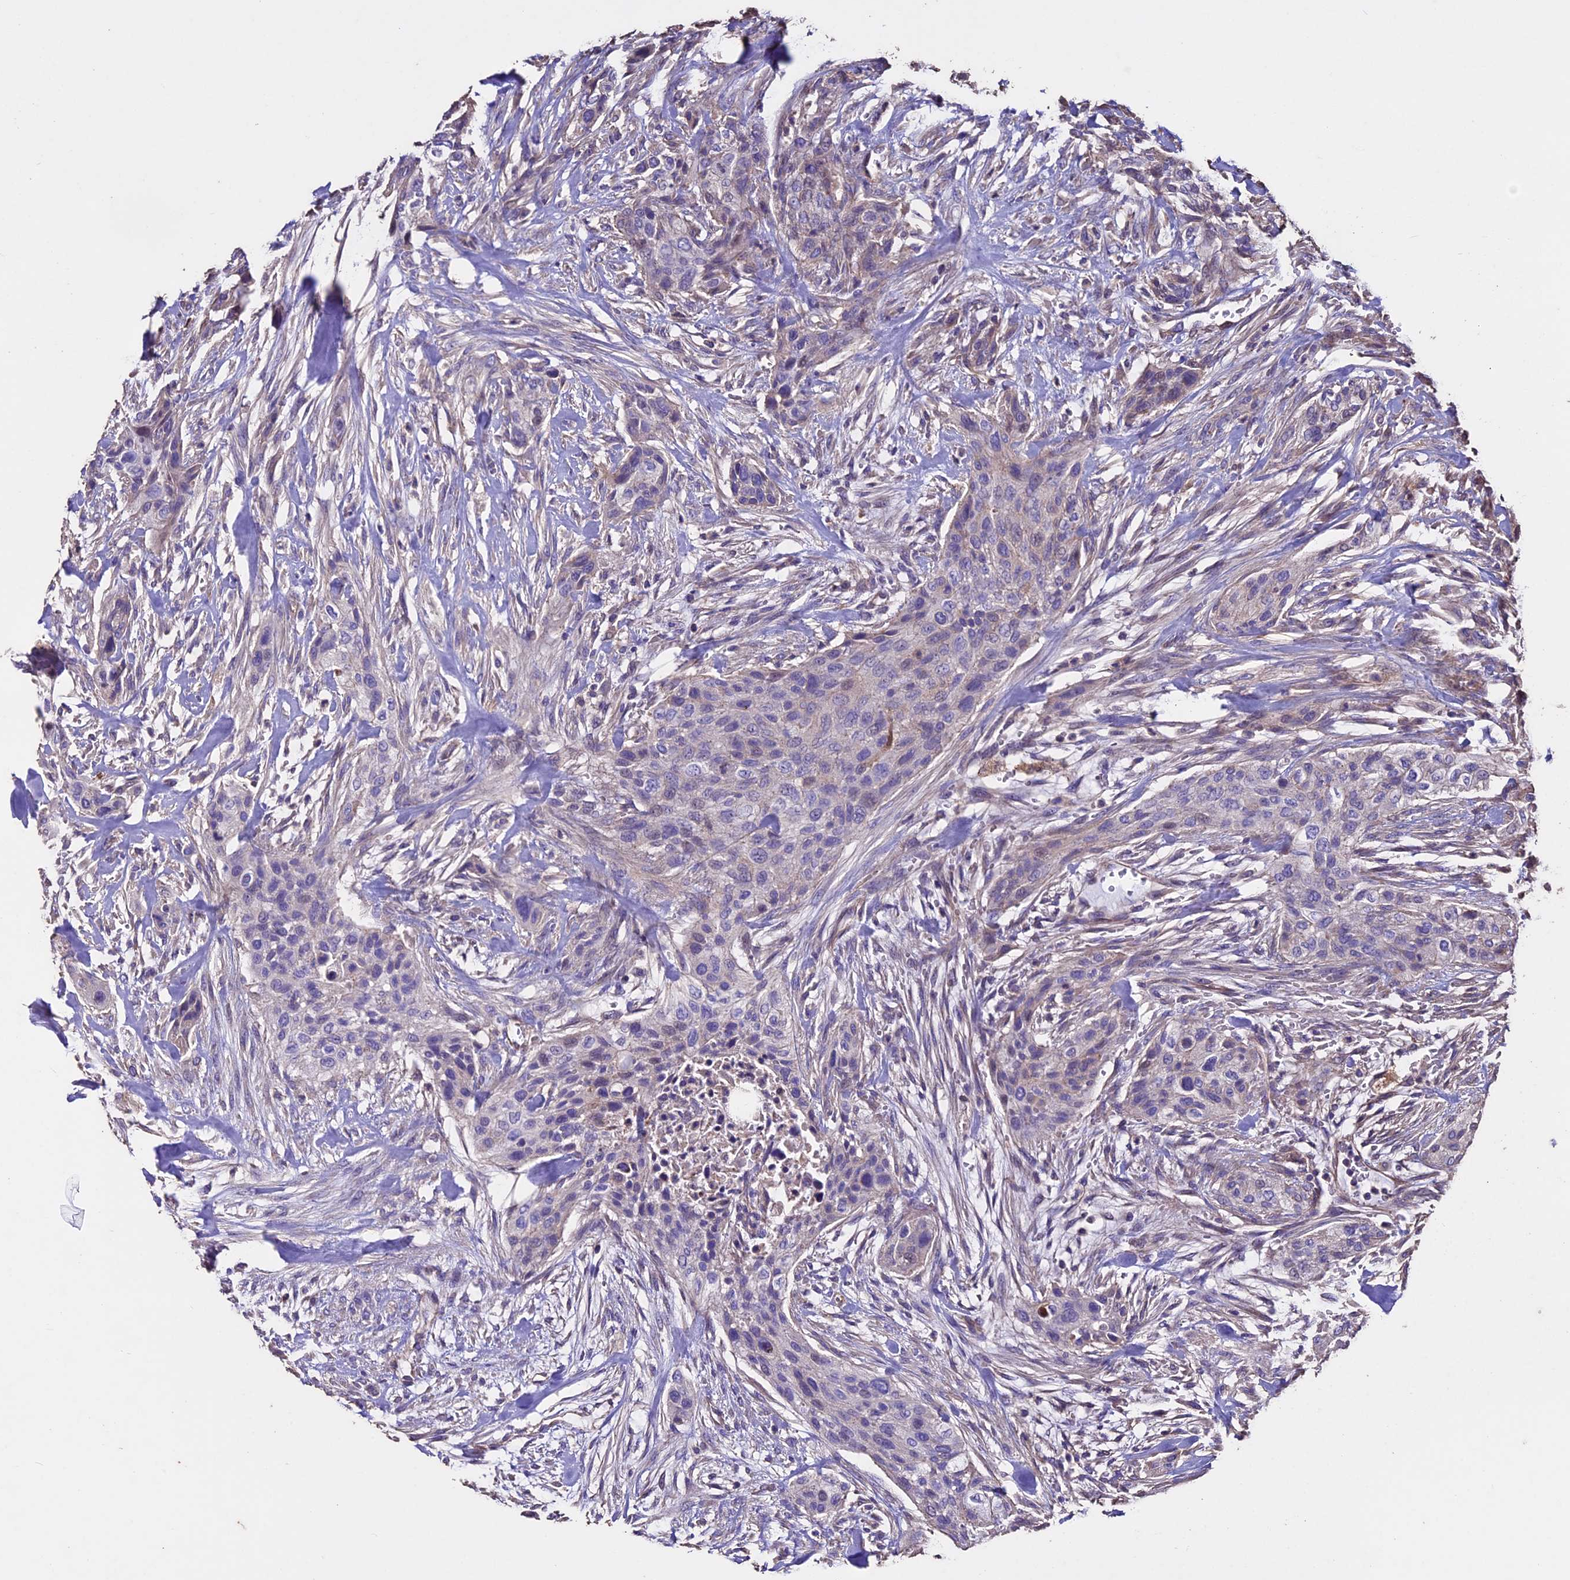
{"staining": {"intensity": "negative", "quantity": "none", "location": "none"}, "tissue": "urothelial cancer", "cell_type": "Tumor cells", "image_type": "cancer", "snomed": [{"axis": "morphology", "description": "Urothelial carcinoma, High grade"}, {"axis": "topography", "description": "Urinary bladder"}], "caption": "Immunohistochemical staining of human urothelial cancer shows no significant staining in tumor cells.", "gene": "USB1", "patient": {"sex": "male", "age": 35}}